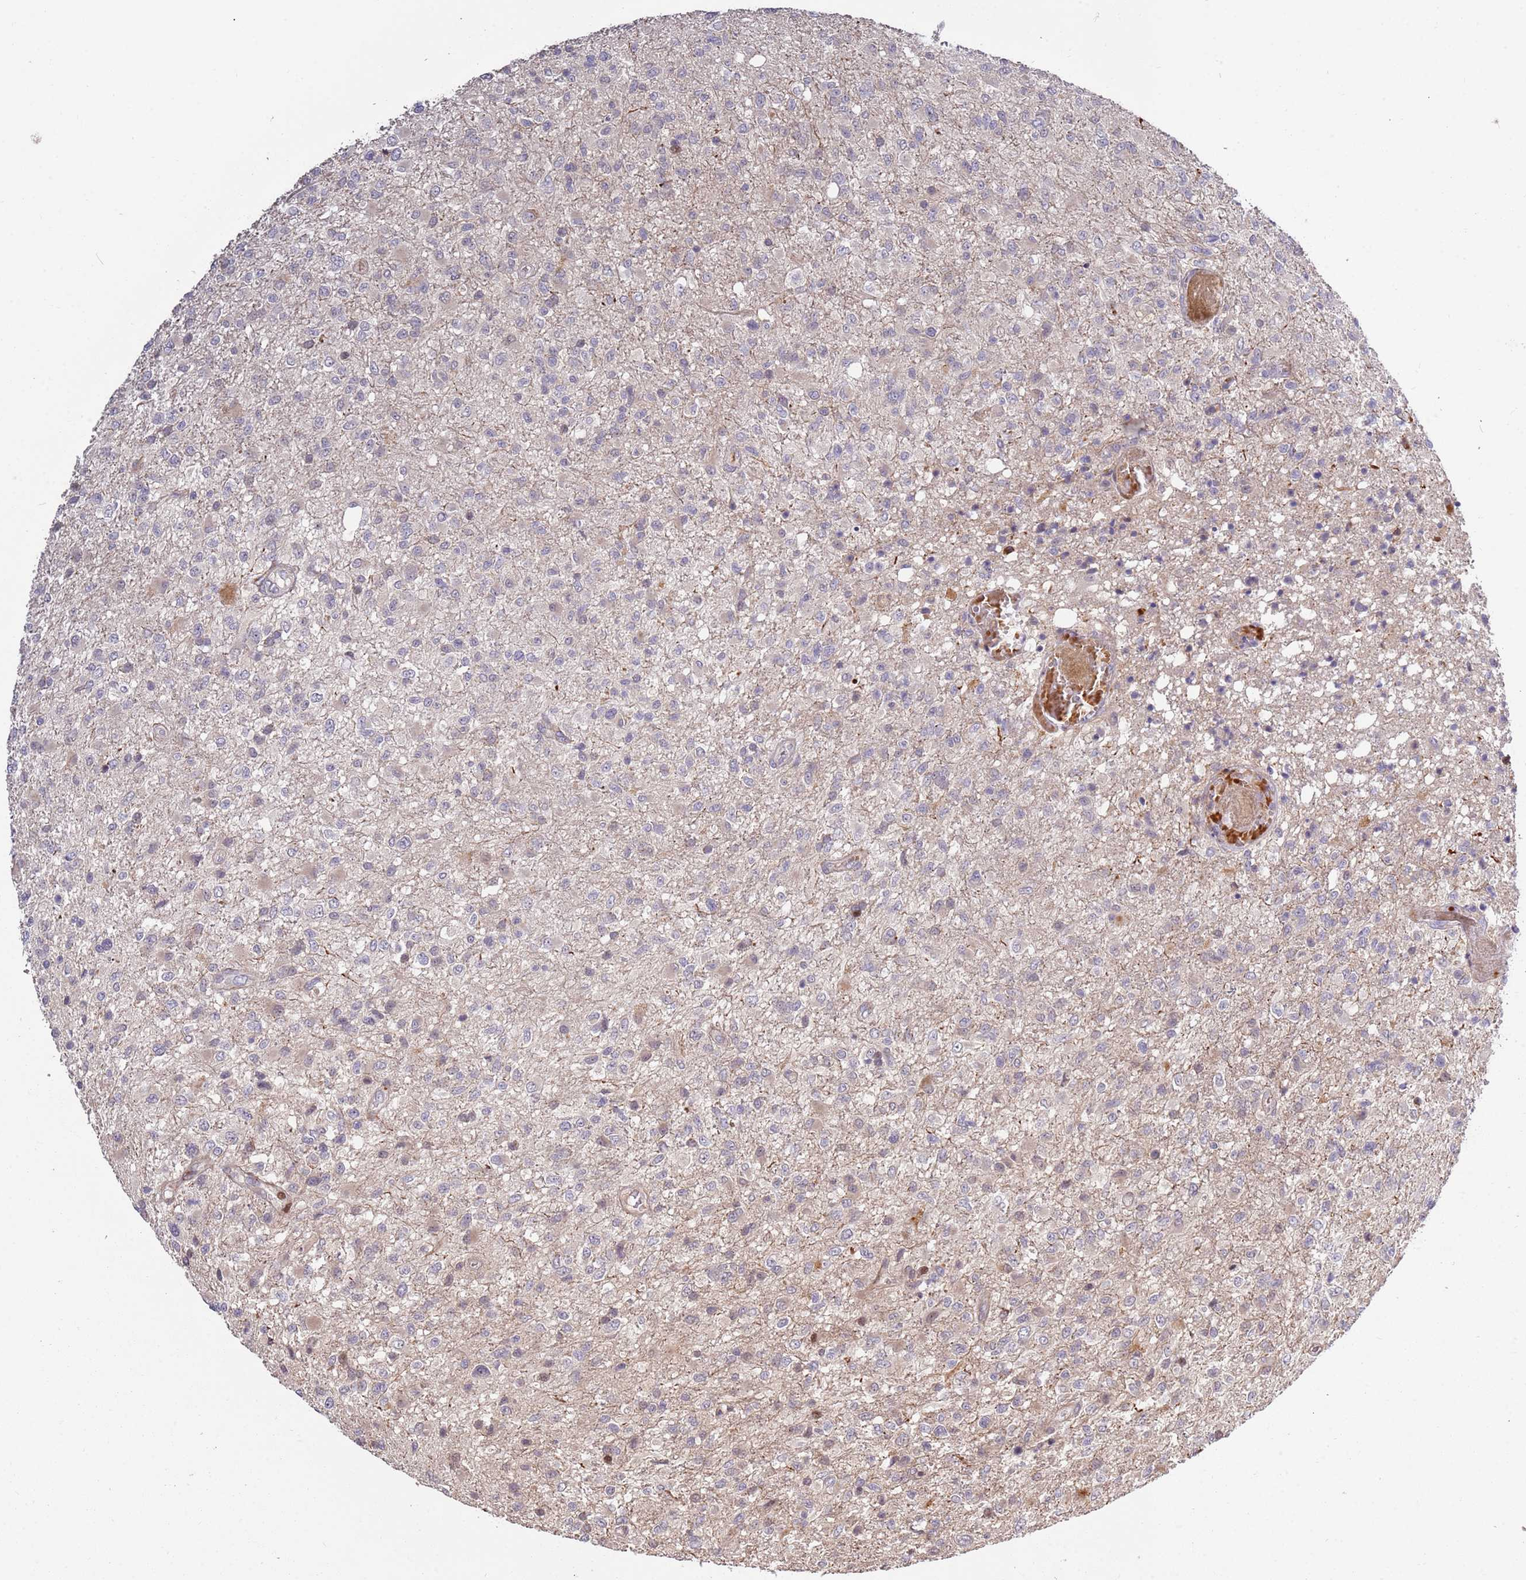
{"staining": {"intensity": "negative", "quantity": "none", "location": "none"}, "tissue": "glioma", "cell_type": "Tumor cells", "image_type": "cancer", "snomed": [{"axis": "morphology", "description": "Glioma, malignant, High grade"}, {"axis": "topography", "description": "Brain"}], "caption": "Immunohistochemistry (IHC) micrograph of neoplastic tissue: human glioma stained with DAB displays no significant protein staining in tumor cells. The staining is performed using DAB brown chromogen with nuclei counter-stained in using hematoxylin.", "gene": "RHBDL1", "patient": {"sex": "female", "age": 74}}